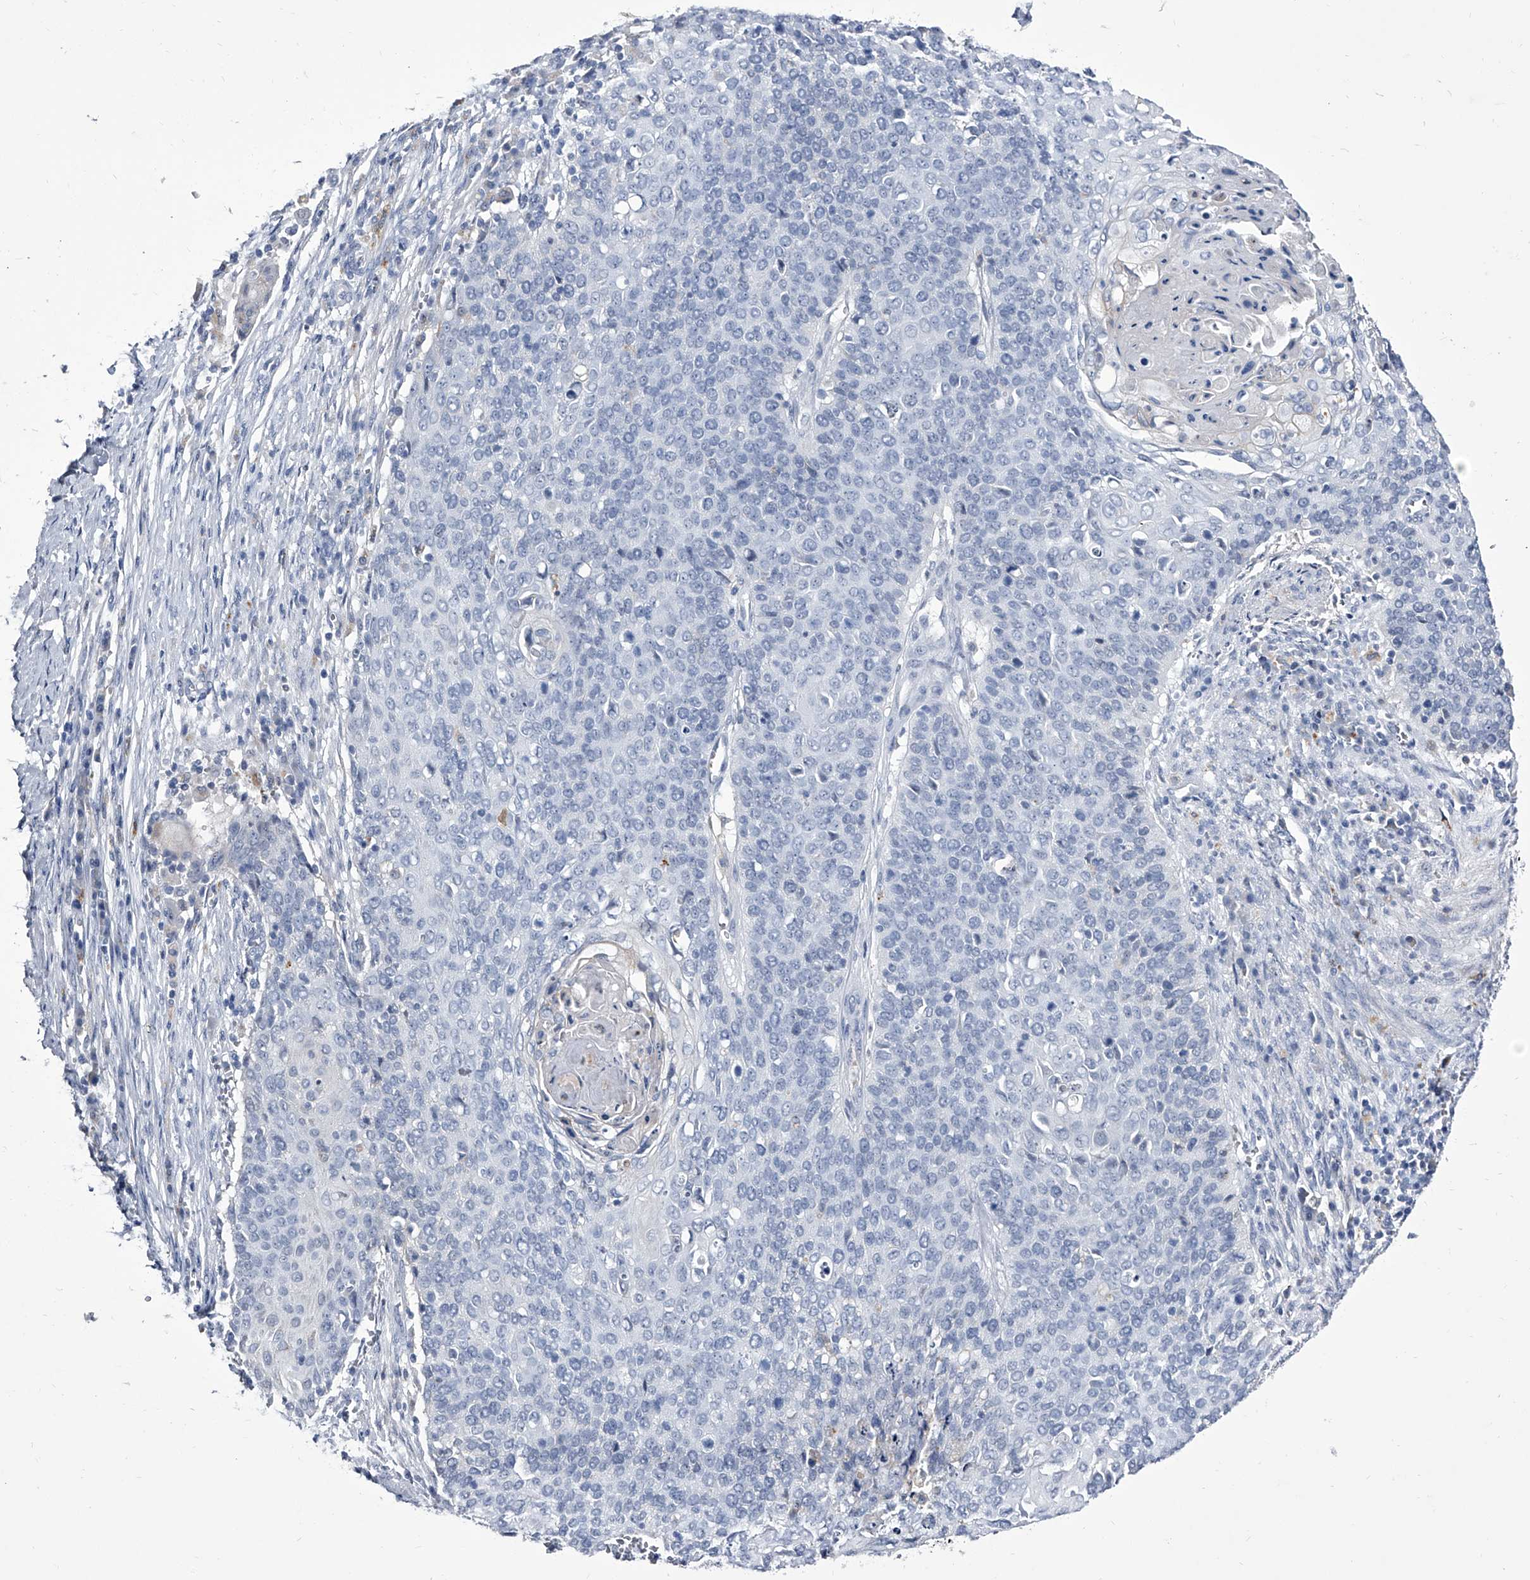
{"staining": {"intensity": "negative", "quantity": "none", "location": "none"}, "tissue": "cervical cancer", "cell_type": "Tumor cells", "image_type": "cancer", "snomed": [{"axis": "morphology", "description": "Squamous cell carcinoma, NOS"}, {"axis": "topography", "description": "Cervix"}], "caption": "Human squamous cell carcinoma (cervical) stained for a protein using IHC demonstrates no staining in tumor cells.", "gene": "CRISP2", "patient": {"sex": "female", "age": 39}}